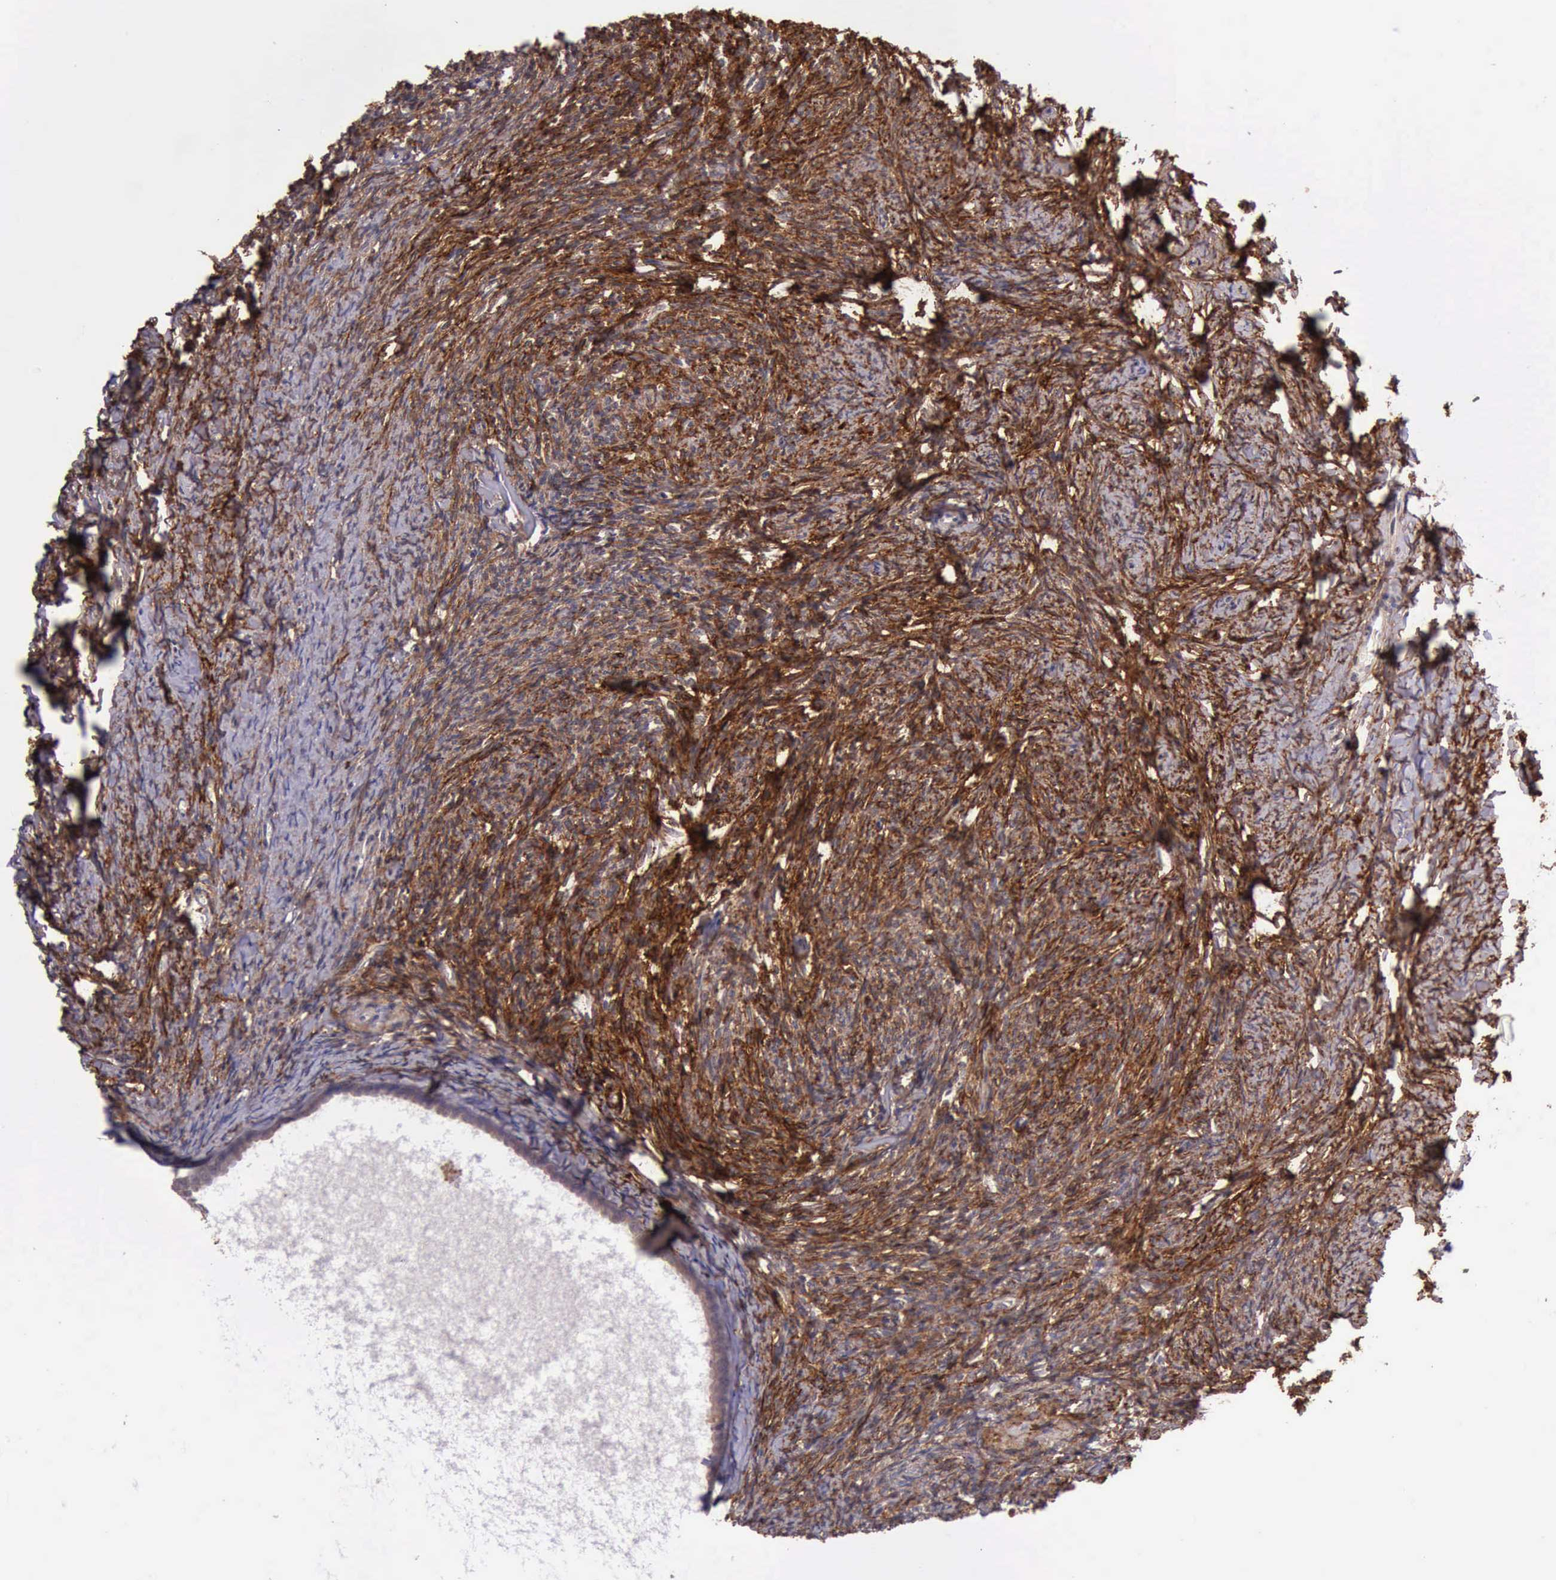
{"staining": {"intensity": "weak", "quantity": ">75%", "location": "cytoplasmic/membranous"}, "tissue": "ovary", "cell_type": "Follicle cells", "image_type": "normal", "snomed": [{"axis": "morphology", "description": "Normal tissue, NOS"}, {"axis": "topography", "description": "Ovary"}], "caption": "Immunohistochemical staining of unremarkable human ovary demonstrates low levels of weak cytoplasmic/membranous staining in about >75% of follicle cells.", "gene": "PRICKLE3", "patient": {"sex": "female", "age": 54}}